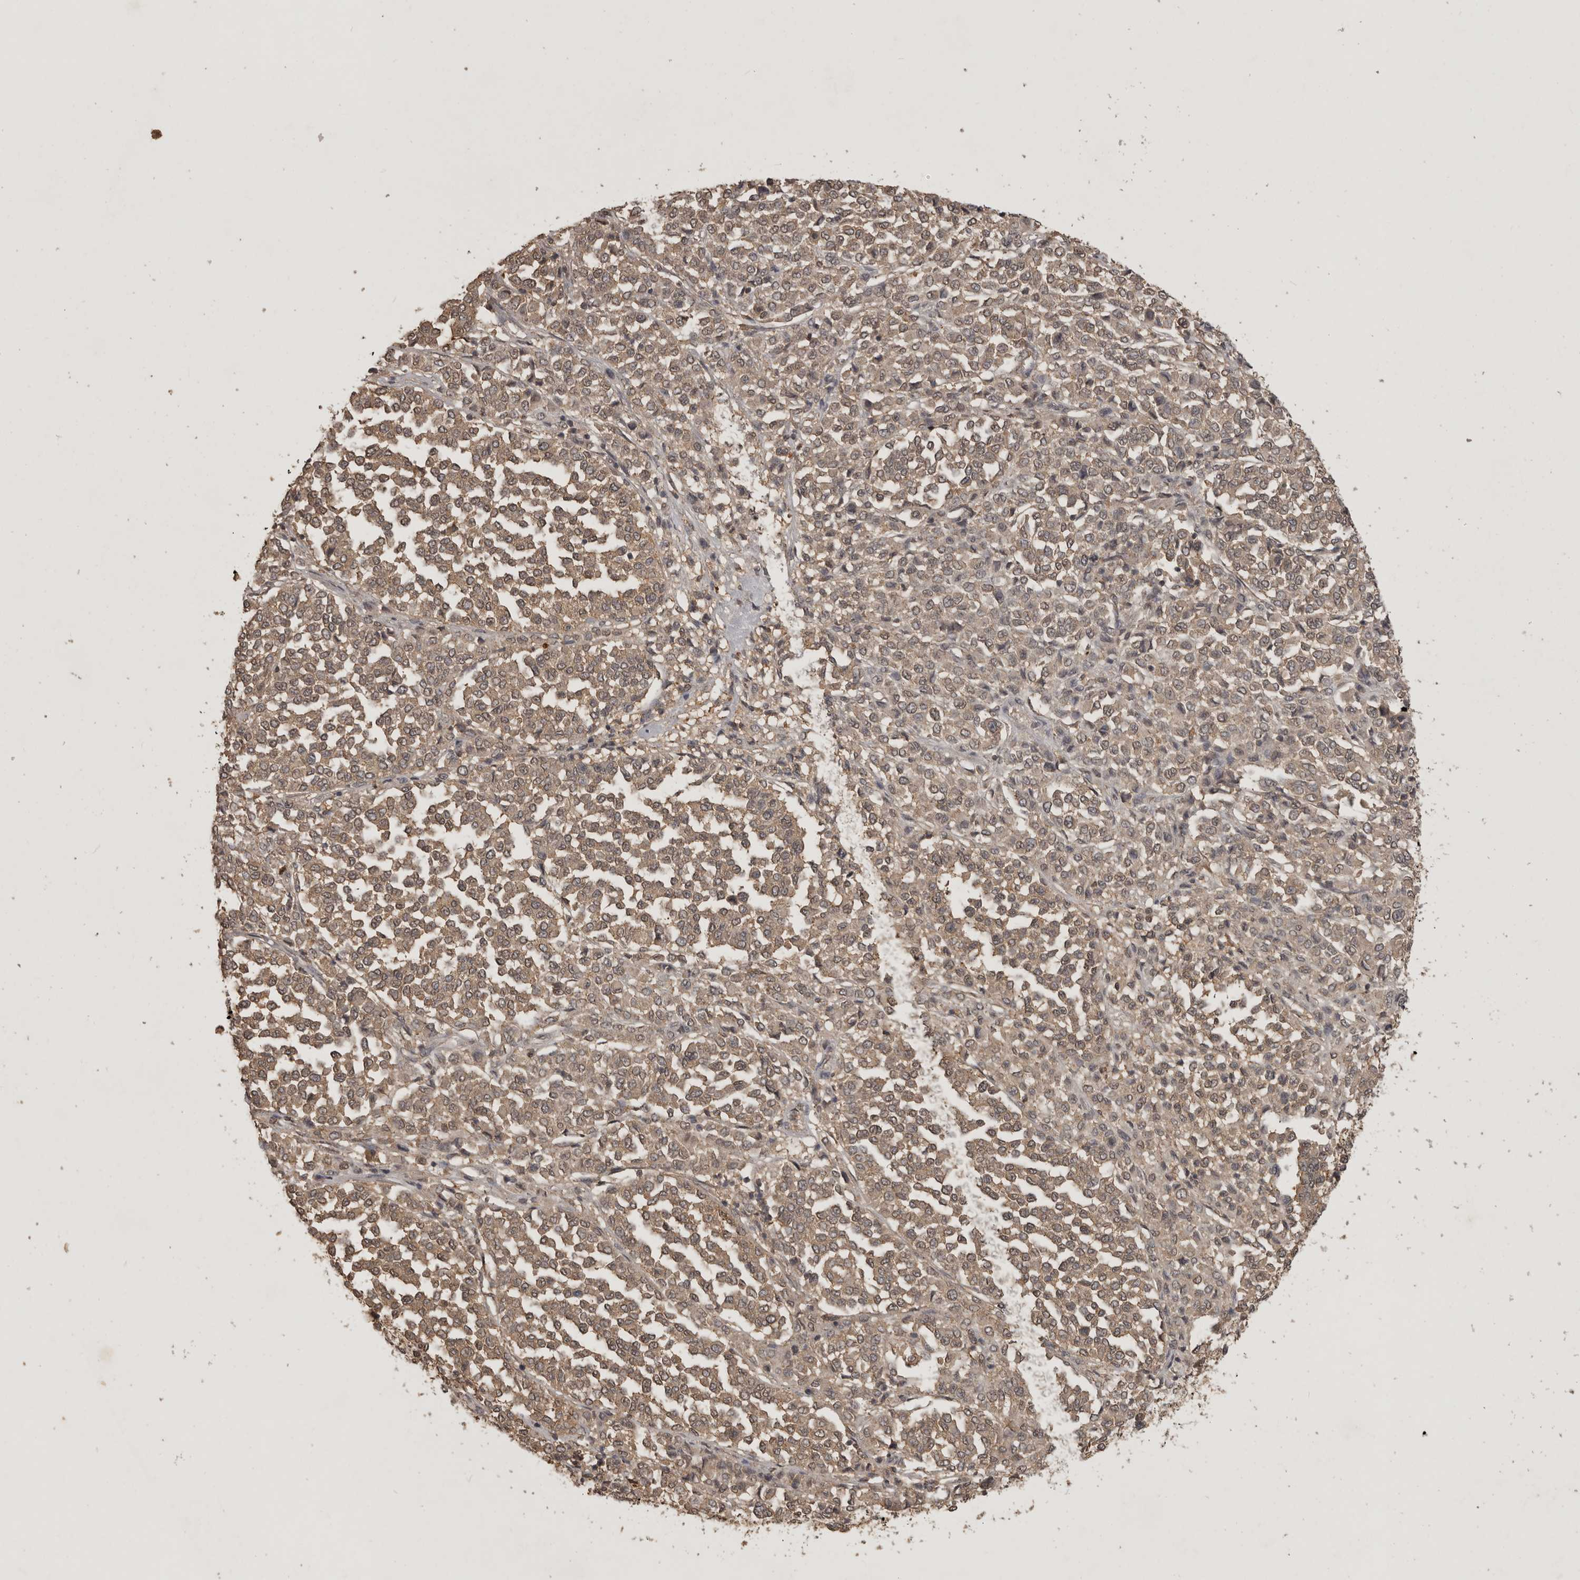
{"staining": {"intensity": "weak", "quantity": ">75%", "location": "cytoplasmic/membranous"}, "tissue": "melanoma", "cell_type": "Tumor cells", "image_type": "cancer", "snomed": [{"axis": "morphology", "description": "Malignant melanoma, Metastatic site"}, {"axis": "topography", "description": "Pancreas"}], "caption": "A brown stain shows weak cytoplasmic/membranous positivity of a protein in human malignant melanoma (metastatic site) tumor cells.", "gene": "ADAMTS4", "patient": {"sex": "female", "age": 30}}